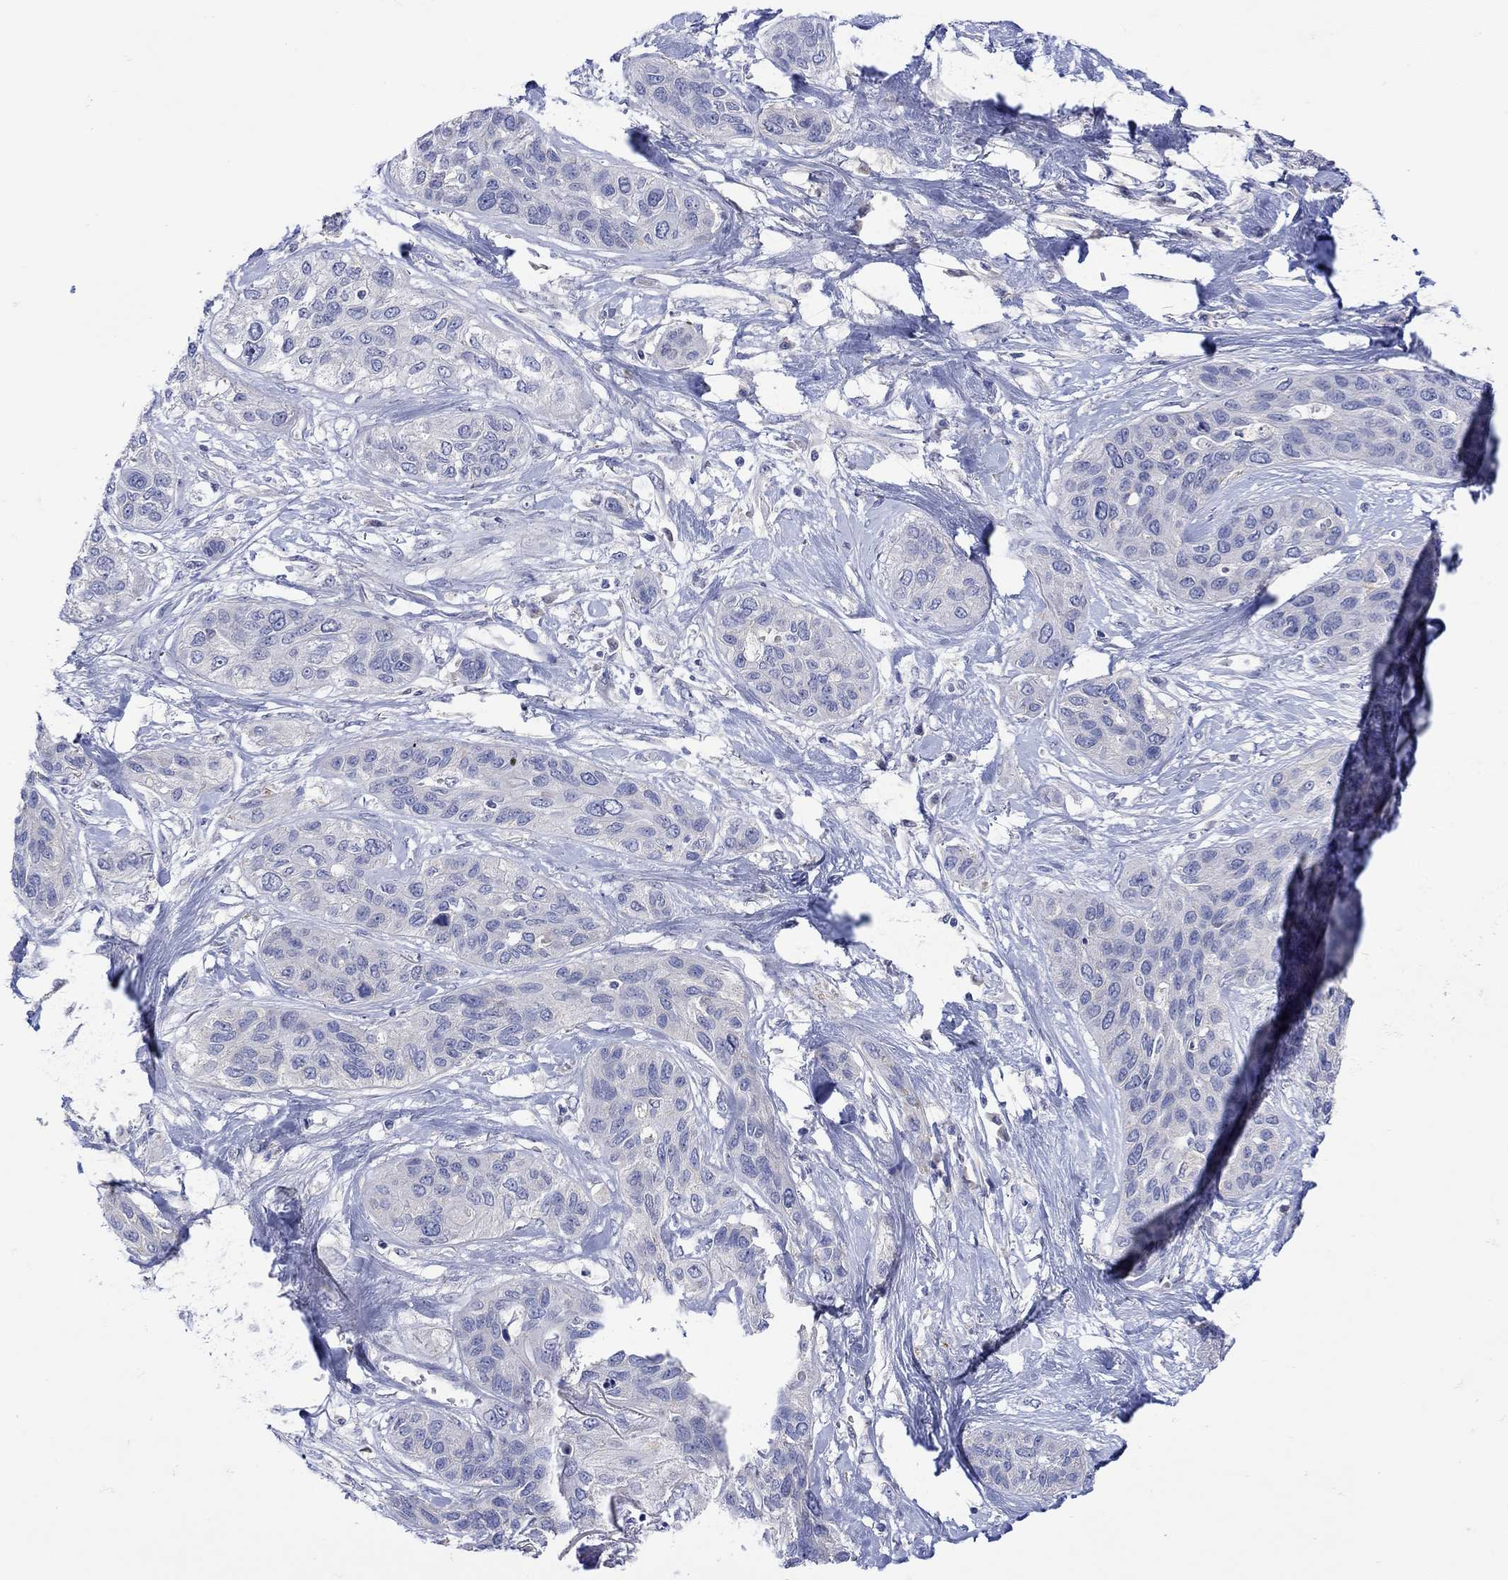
{"staining": {"intensity": "negative", "quantity": "none", "location": "none"}, "tissue": "lung cancer", "cell_type": "Tumor cells", "image_type": "cancer", "snomed": [{"axis": "morphology", "description": "Squamous cell carcinoma, NOS"}, {"axis": "topography", "description": "Lung"}], "caption": "Immunohistochemistry (IHC) image of neoplastic tissue: human squamous cell carcinoma (lung) stained with DAB (3,3'-diaminobenzidine) reveals no significant protein expression in tumor cells.", "gene": "MSI1", "patient": {"sex": "female", "age": 70}}